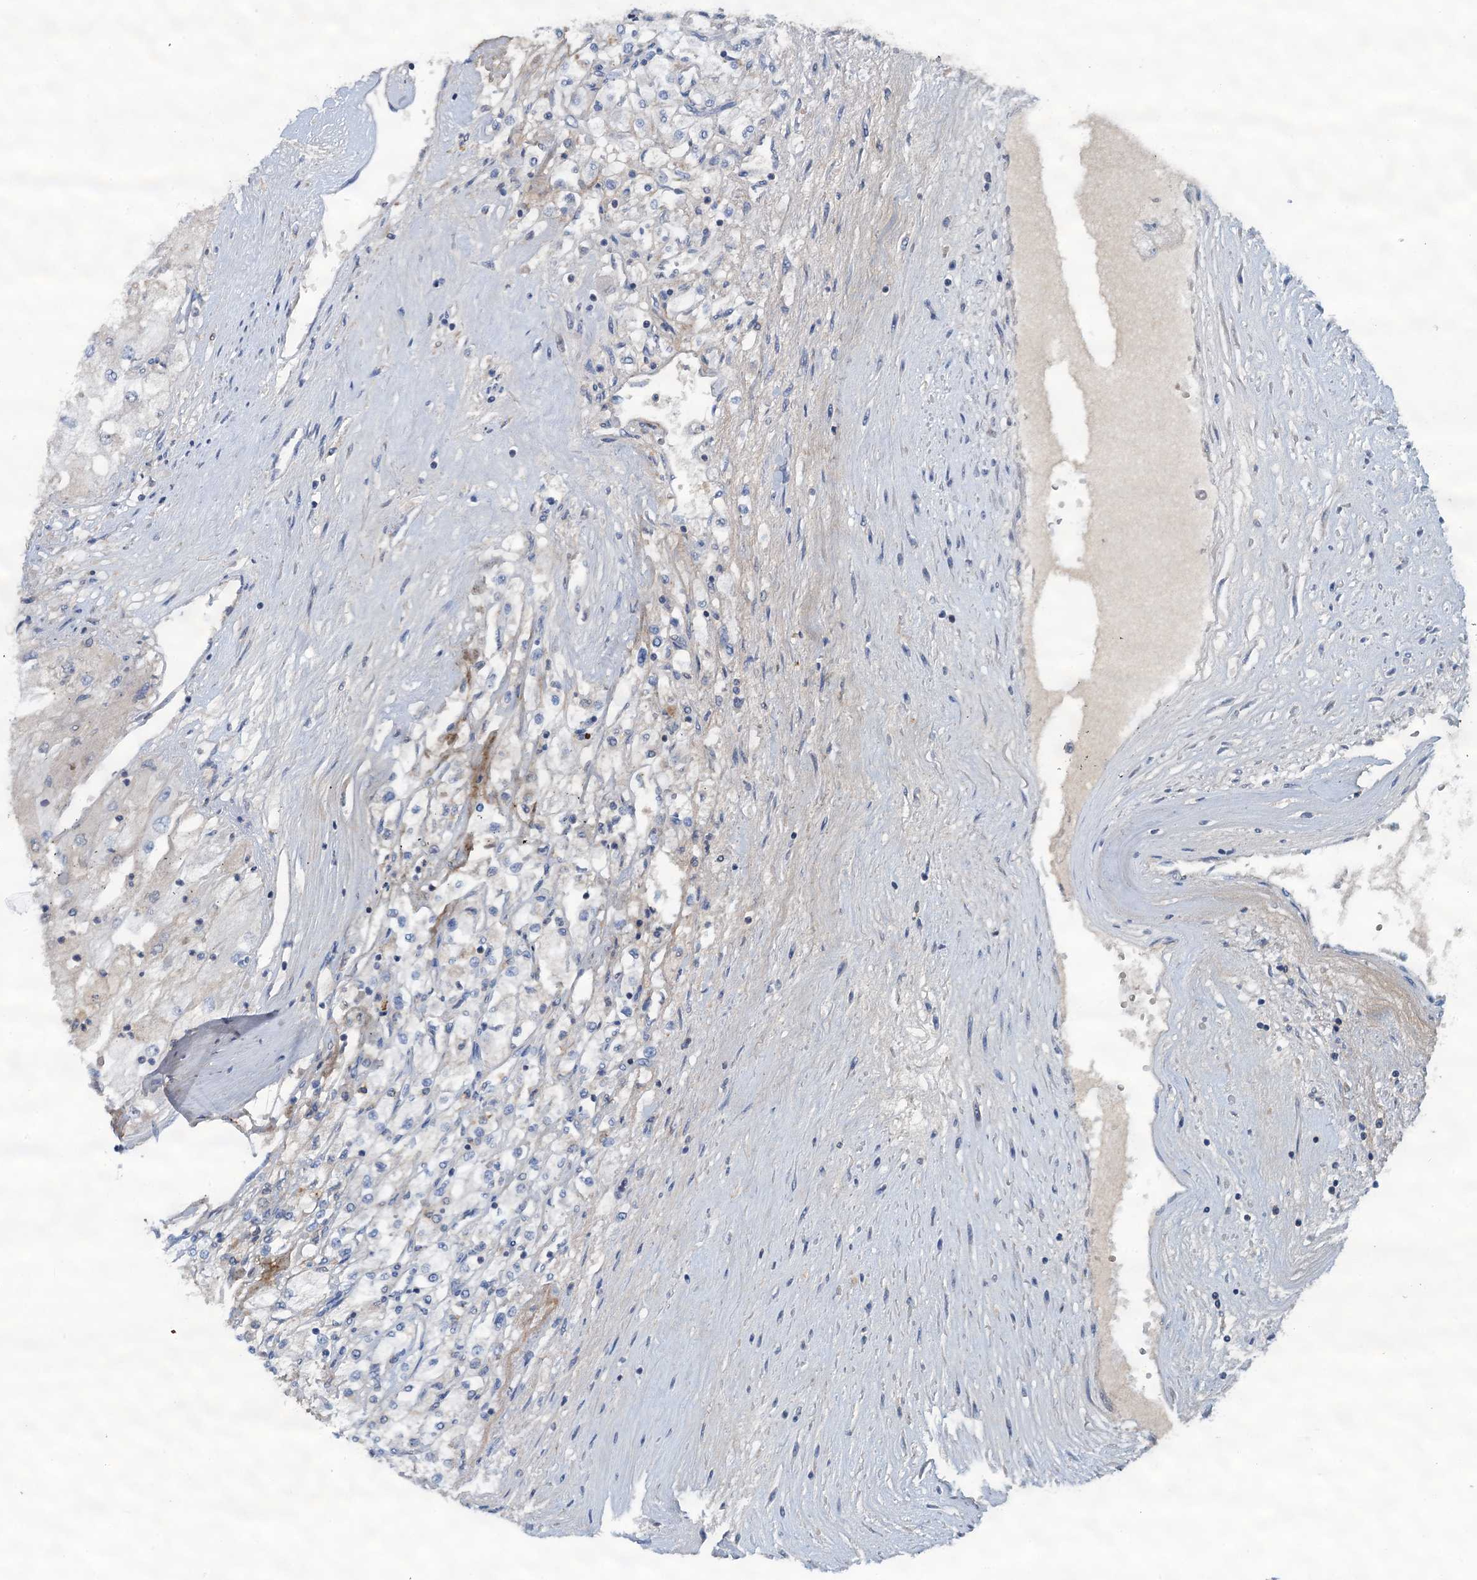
{"staining": {"intensity": "negative", "quantity": "none", "location": "none"}, "tissue": "renal cancer", "cell_type": "Tumor cells", "image_type": "cancer", "snomed": [{"axis": "morphology", "description": "Adenocarcinoma, NOS"}, {"axis": "topography", "description": "Kidney"}], "caption": "Tumor cells show no significant protein positivity in renal cancer (adenocarcinoma).", "gene": "THAP10", "patient": {"sex": "male", "age": 80}}